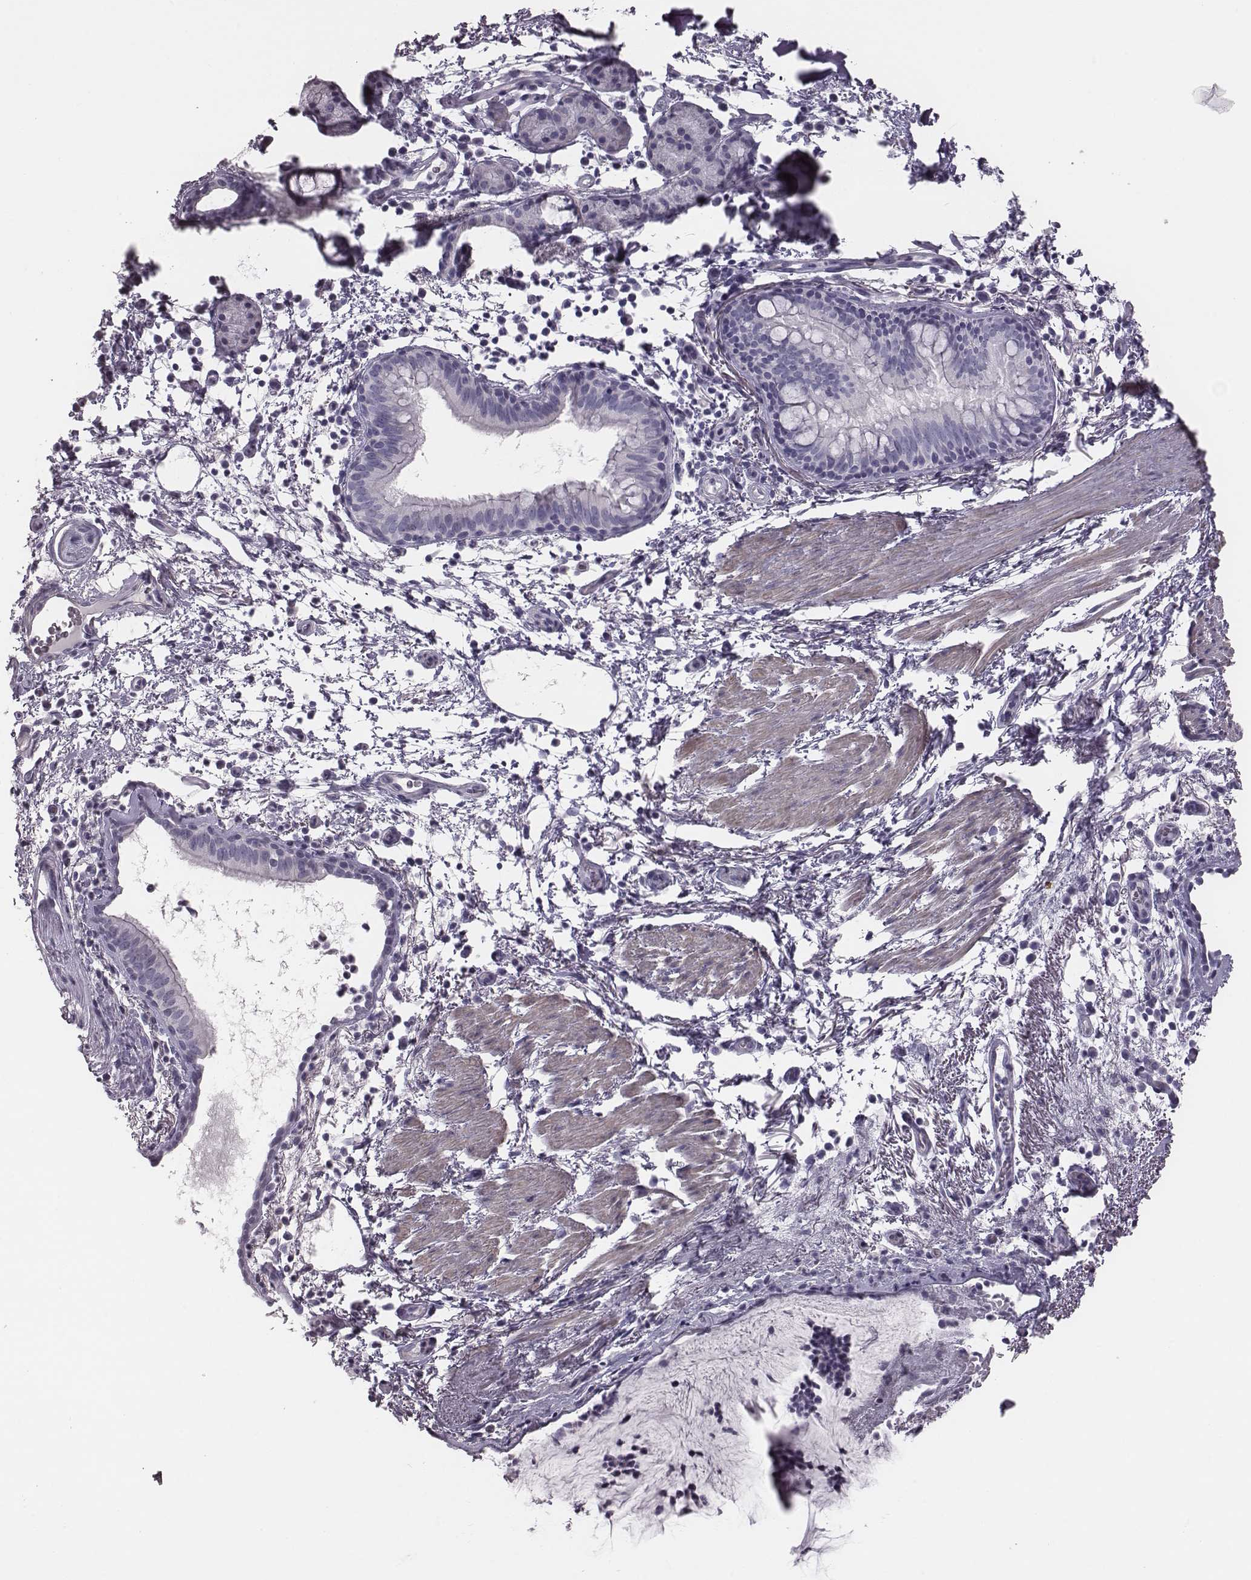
{"staining": {"intensity": "negative", "quantity": "none", "location": "none"}, "tissue": "bronchus", "cell_type": "Respiratory epithelial cells", "image_type": "normal", "snomed": [{"axis": "morphology", "description": "Normal tissue, NOS"}, {"axis": "topography", "description": "Bronchus"}], "caption": "This is a photomicrograph of immunohistochemistry (IHC) staining of unremarkable bronchus, which shows no staining in respiratory epithelial cells.", "gene": "CRISP1", "patient": {"sex": "female", "age": 64}}